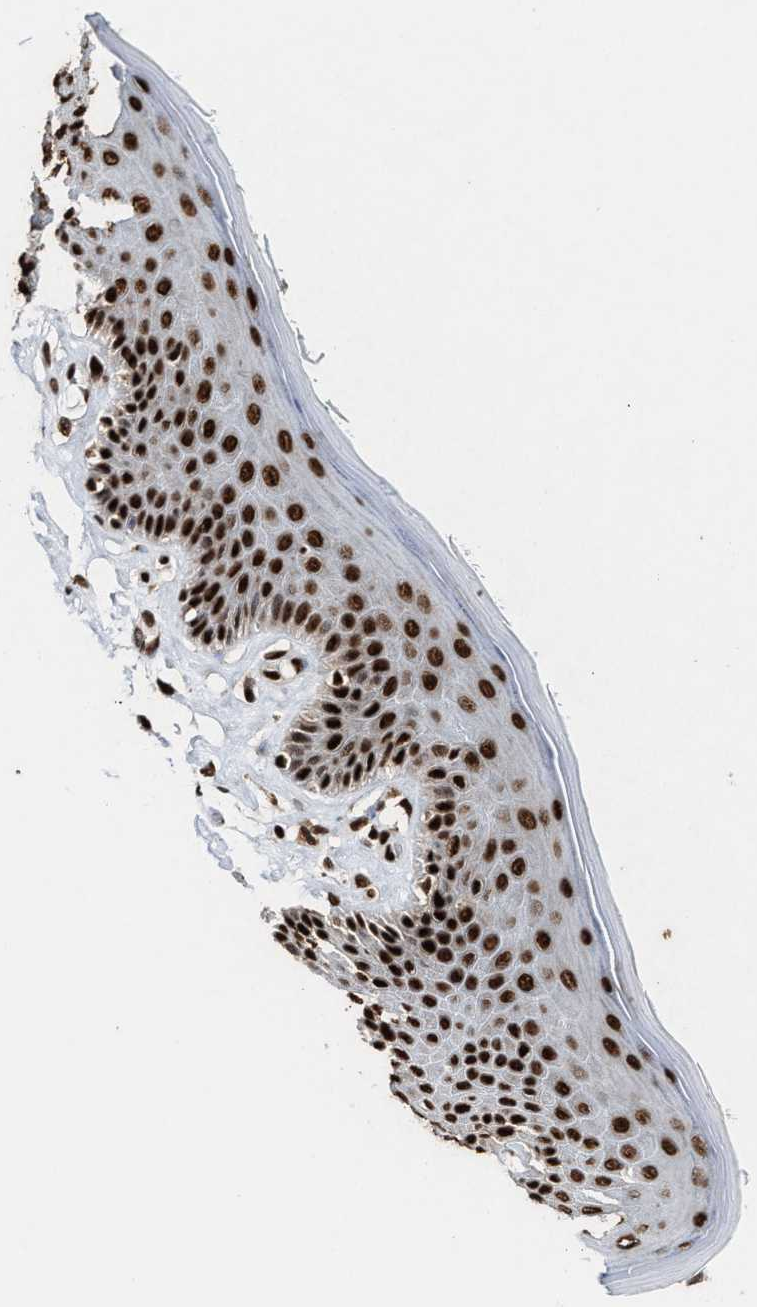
{"staining": {"intensity": "strong", "quantity": ">75%", "location": "nuclear"}, "tissue": "skin", "cell_type": "Epidermal cells", "image_type": "normal", "snomed": [{"axis": "morphology", "description": "Normal tissue, NOS"}, {"axis": "topography", "description": "Vulva"}], "caption": "Immunohistochemical staining of normal skin displays >75% levels of strong nuclear protein positivity in approximately >75% of epidermal cells. Nuclei are stained in blue.", "gene": "ALYREF", "patient": {"sex": "female", "age": 73}}